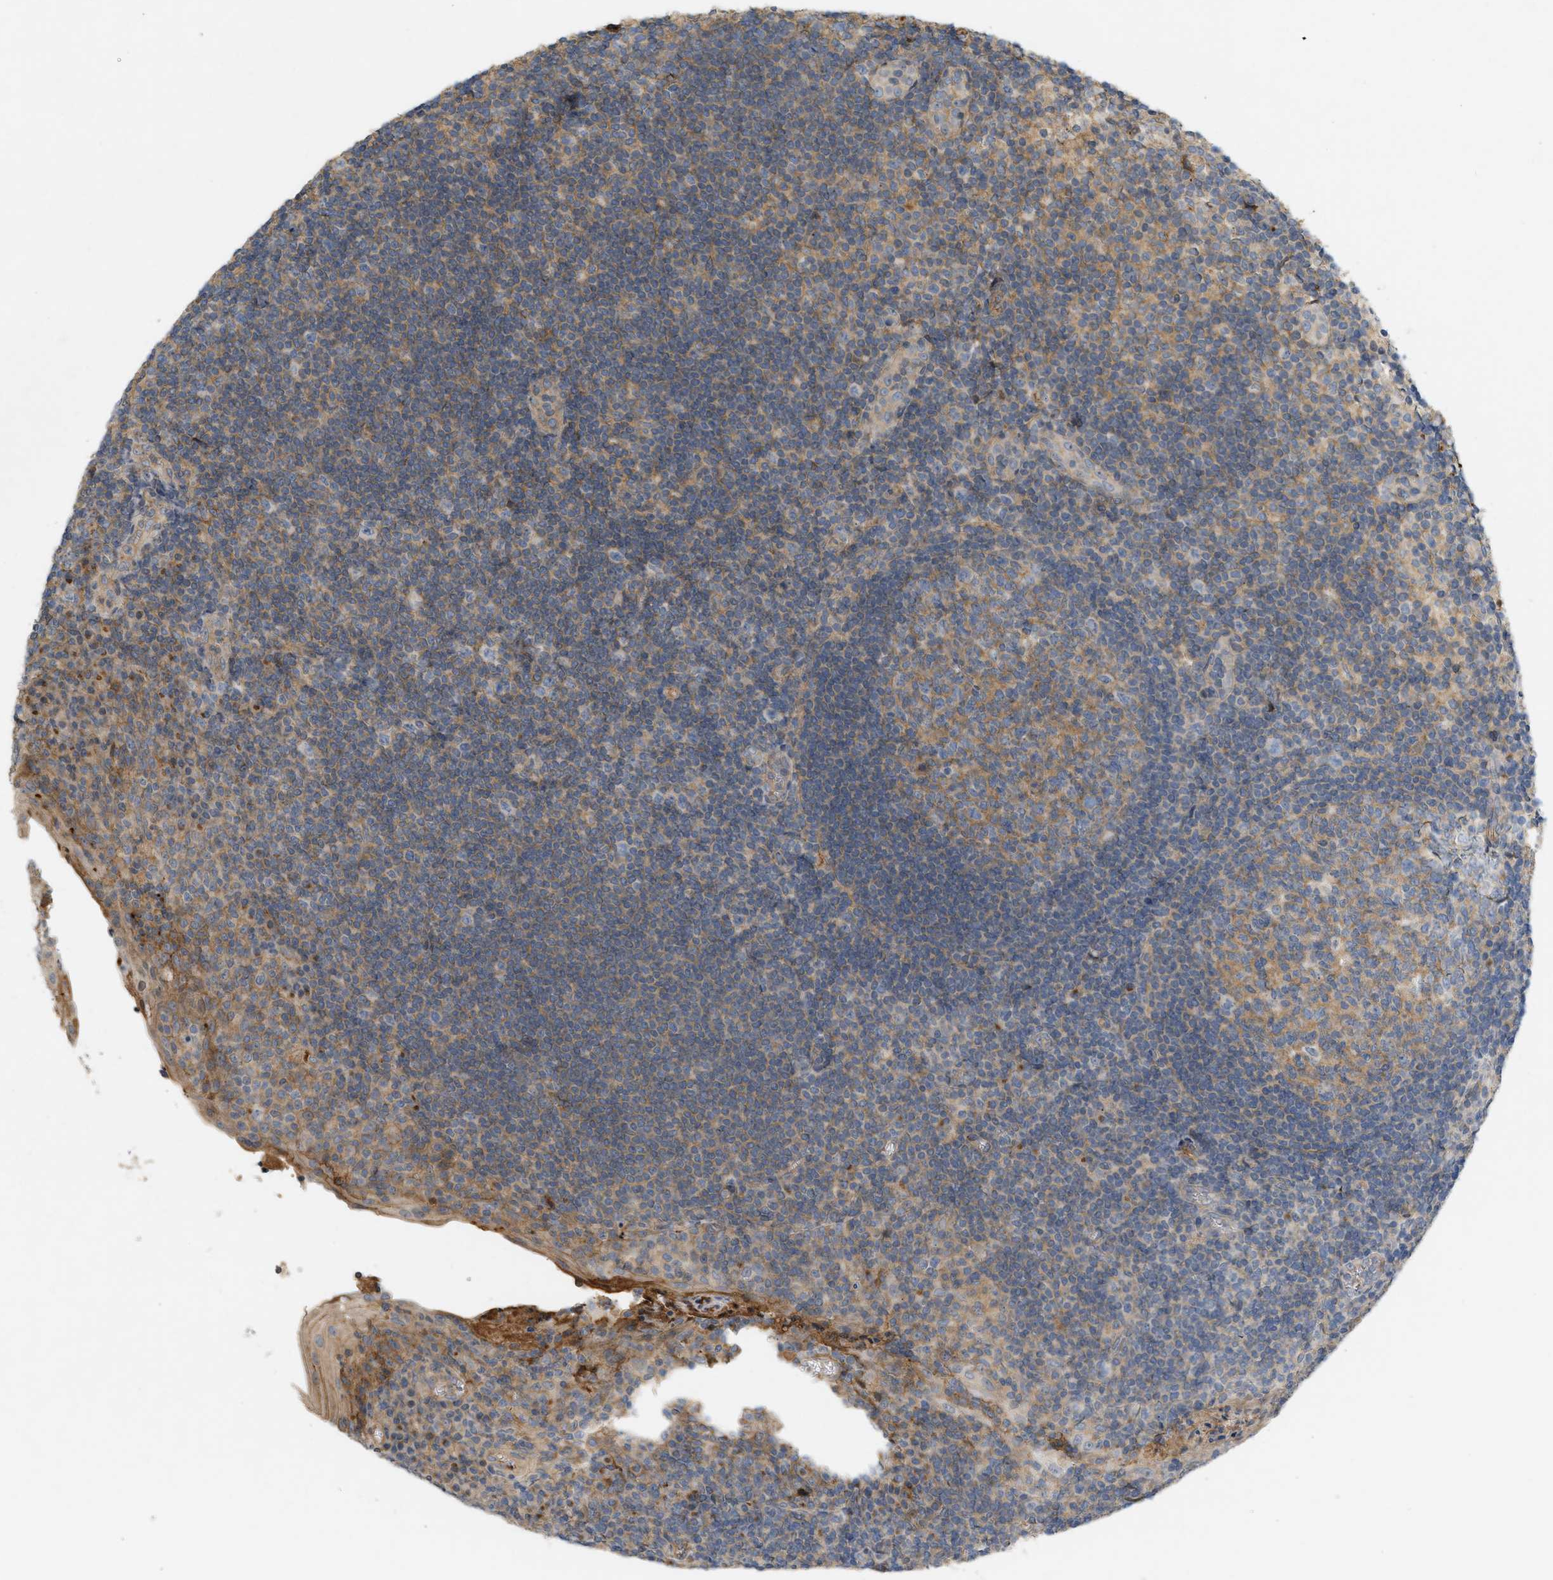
{"staining": {"intensity": "moderate", "quantity": ">75%", "location": "cytoplasmic/membranous"}, "tissue": "tonsil", "cell_type": "Germinal center cells", "image_type": "normal", "snomed": [{"axis": "morphology", "description": "Normal tissue, NOS"}, {"axis": "topography", "description": "Tonsil"}], "caption": "DAB (3,3'-diaminobenzidine) immunohistochemical staining of normal tonsil reveals moderate cytoplasmic/membranous protein expression in approximately >75% of germinal center cells. (brown staining indicates protein expression, while blue staining denotes nuclei).", "gene": "F8", "patient": {"sex": "male", "age": 37}}